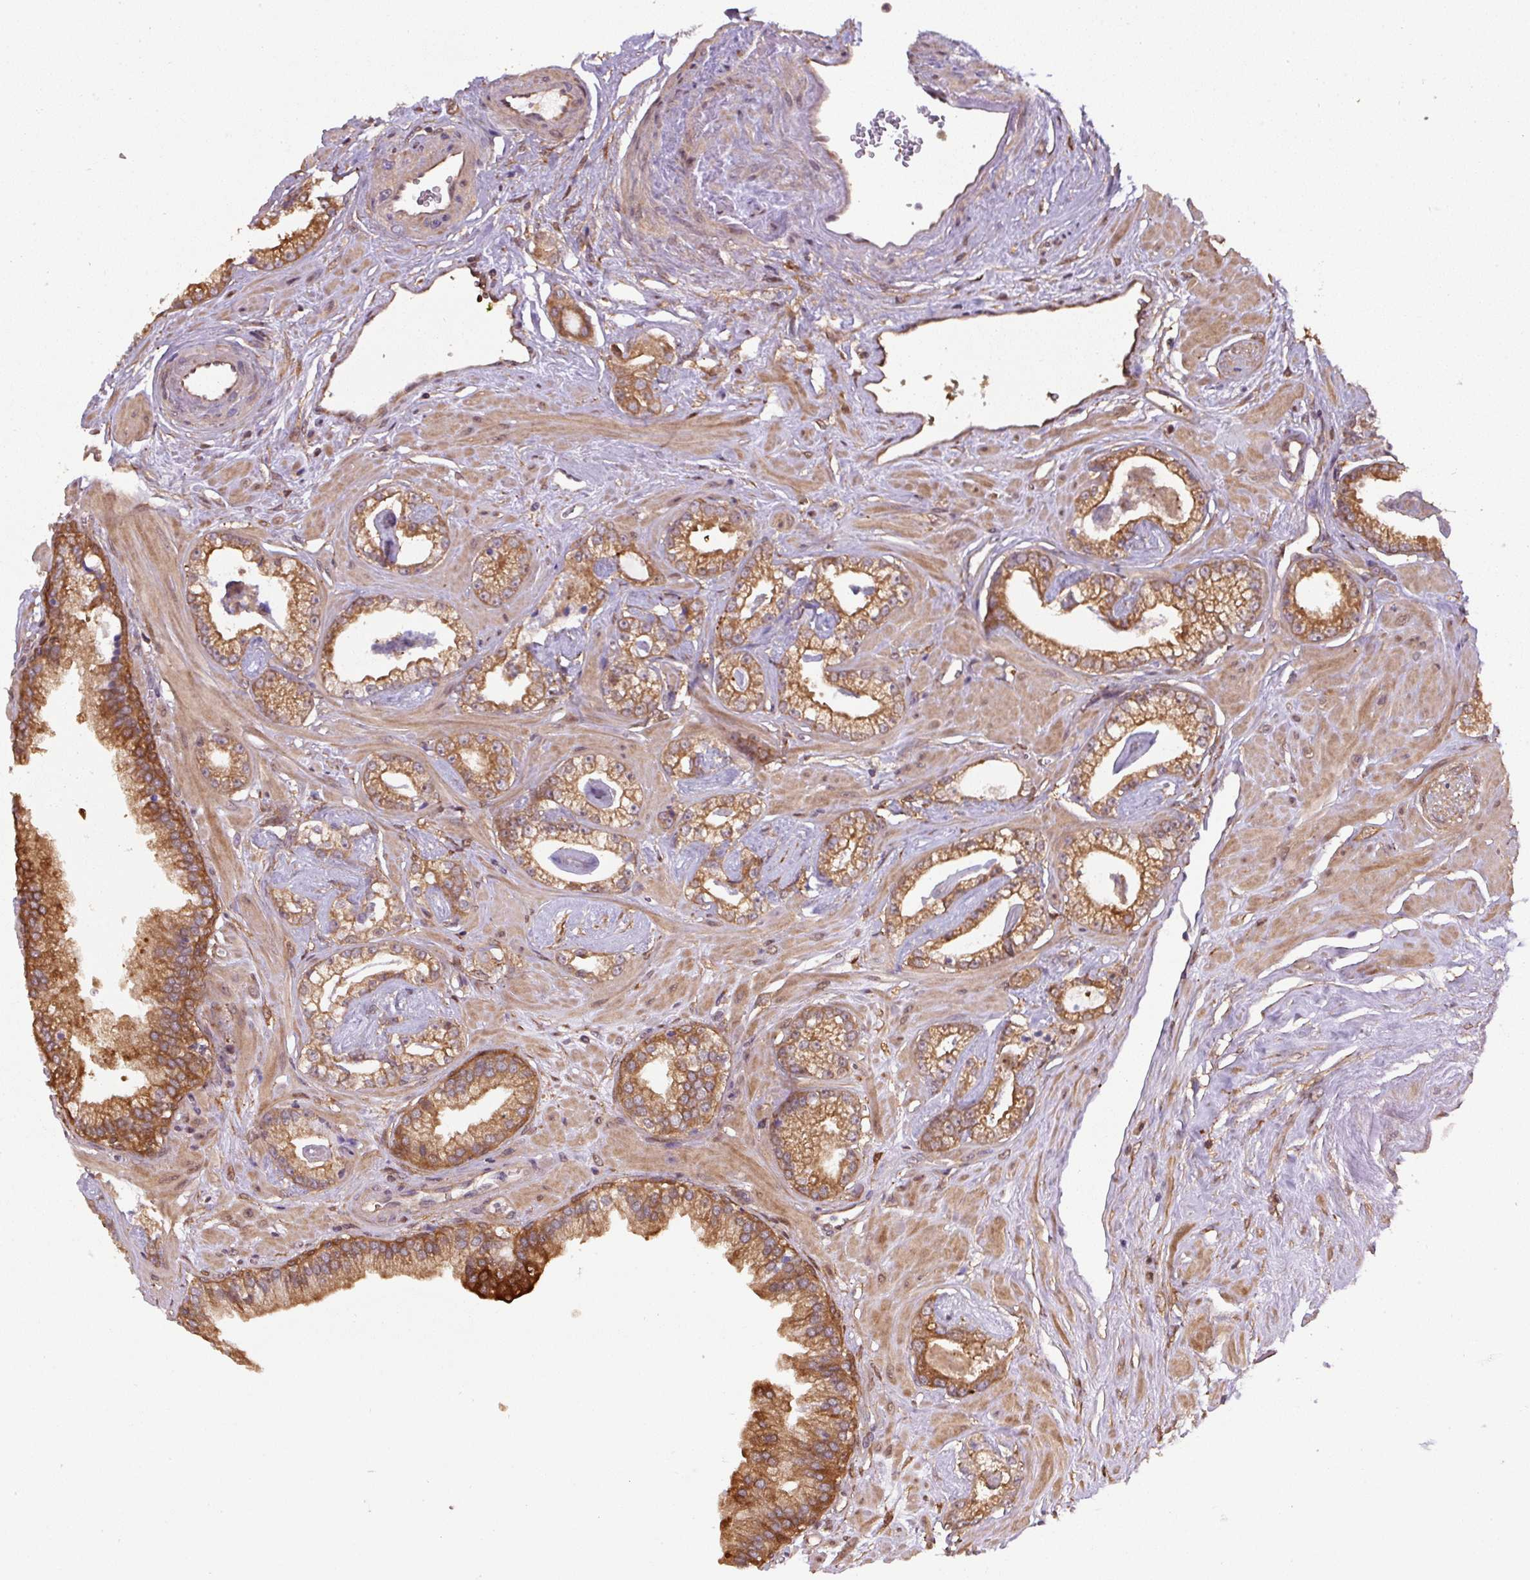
{"staining": {"intensity": "moderate", "quantity": ">75%", "location": "cytoplasmic/membranous"}, "tissue": "prostate cancer", "cell_type": "Tumor cells", "image_type": "cancer", "snomed": [{"axis": "morphology", "description": "Adenocarcinoma, Low grade"}, {"axis": "topography", "description": "Prostate"}], "caption": "Immunohistochemical staining of prostate cancer exhibits medium levels of moderate cytoplasmic/membranous protein expression in approximately >75% of tumor cells.", "gene": "ST13", "patient": {"sex": "male", "age": 60}}